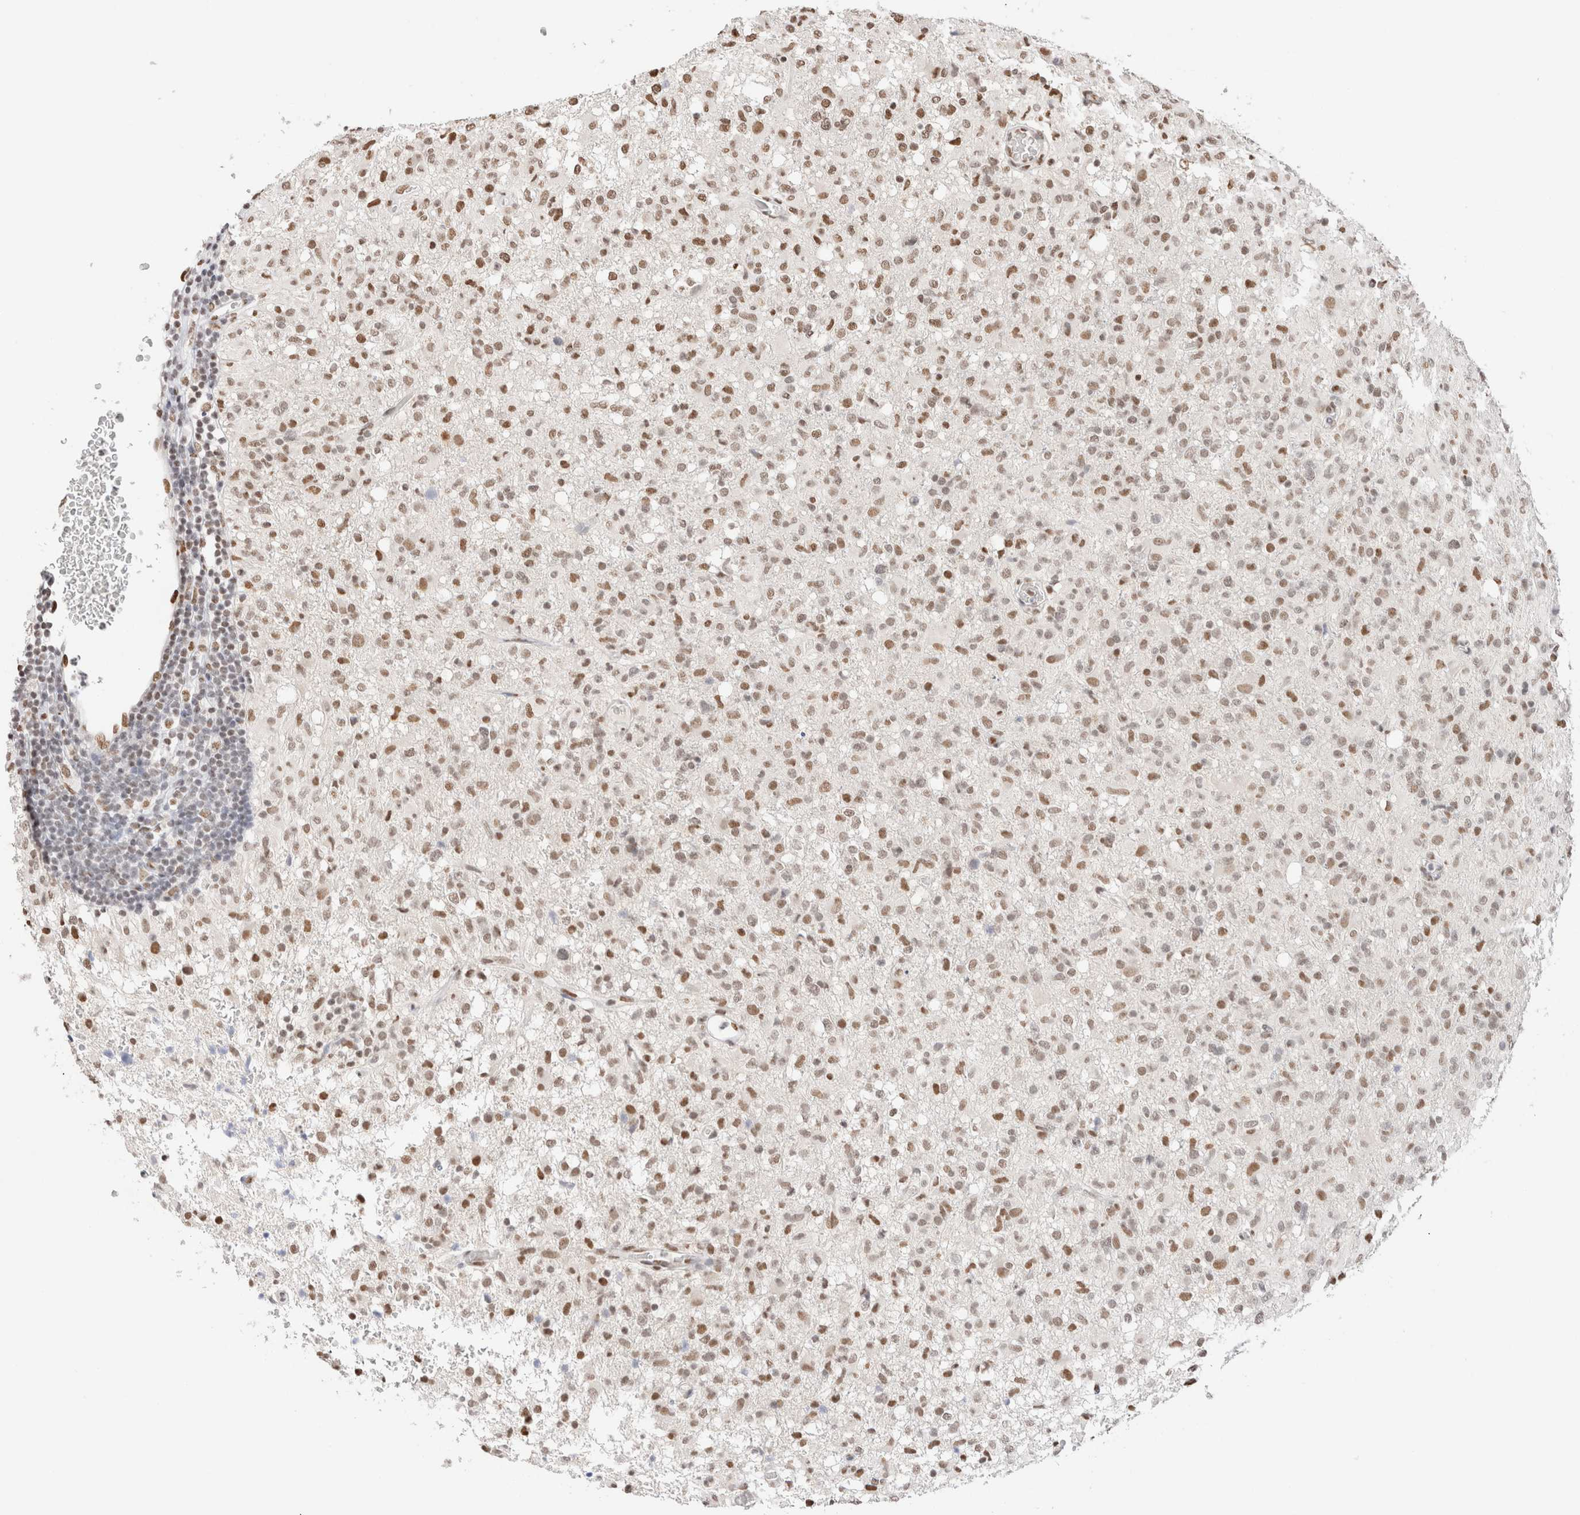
{"staining": {"intensity": "moderate", "quantity": ">75%", "location": "nuclear"}, "tissue": "glioma", "cell_type": "Tumor cells", "image_type": "cancer", "snomed": [{"axis": "morphology", "description": "Glioma, malignant, High grade"}, {"axis": "topography", "description": "Brain"}], "caption": "Protein expression analysis of human malignant glioma (high-grade) reveals moderate nuclear positivity in about >75% of tumor cells.", "gene": "SUPT3H", "patient": {"sex": "female", "age": 57}}